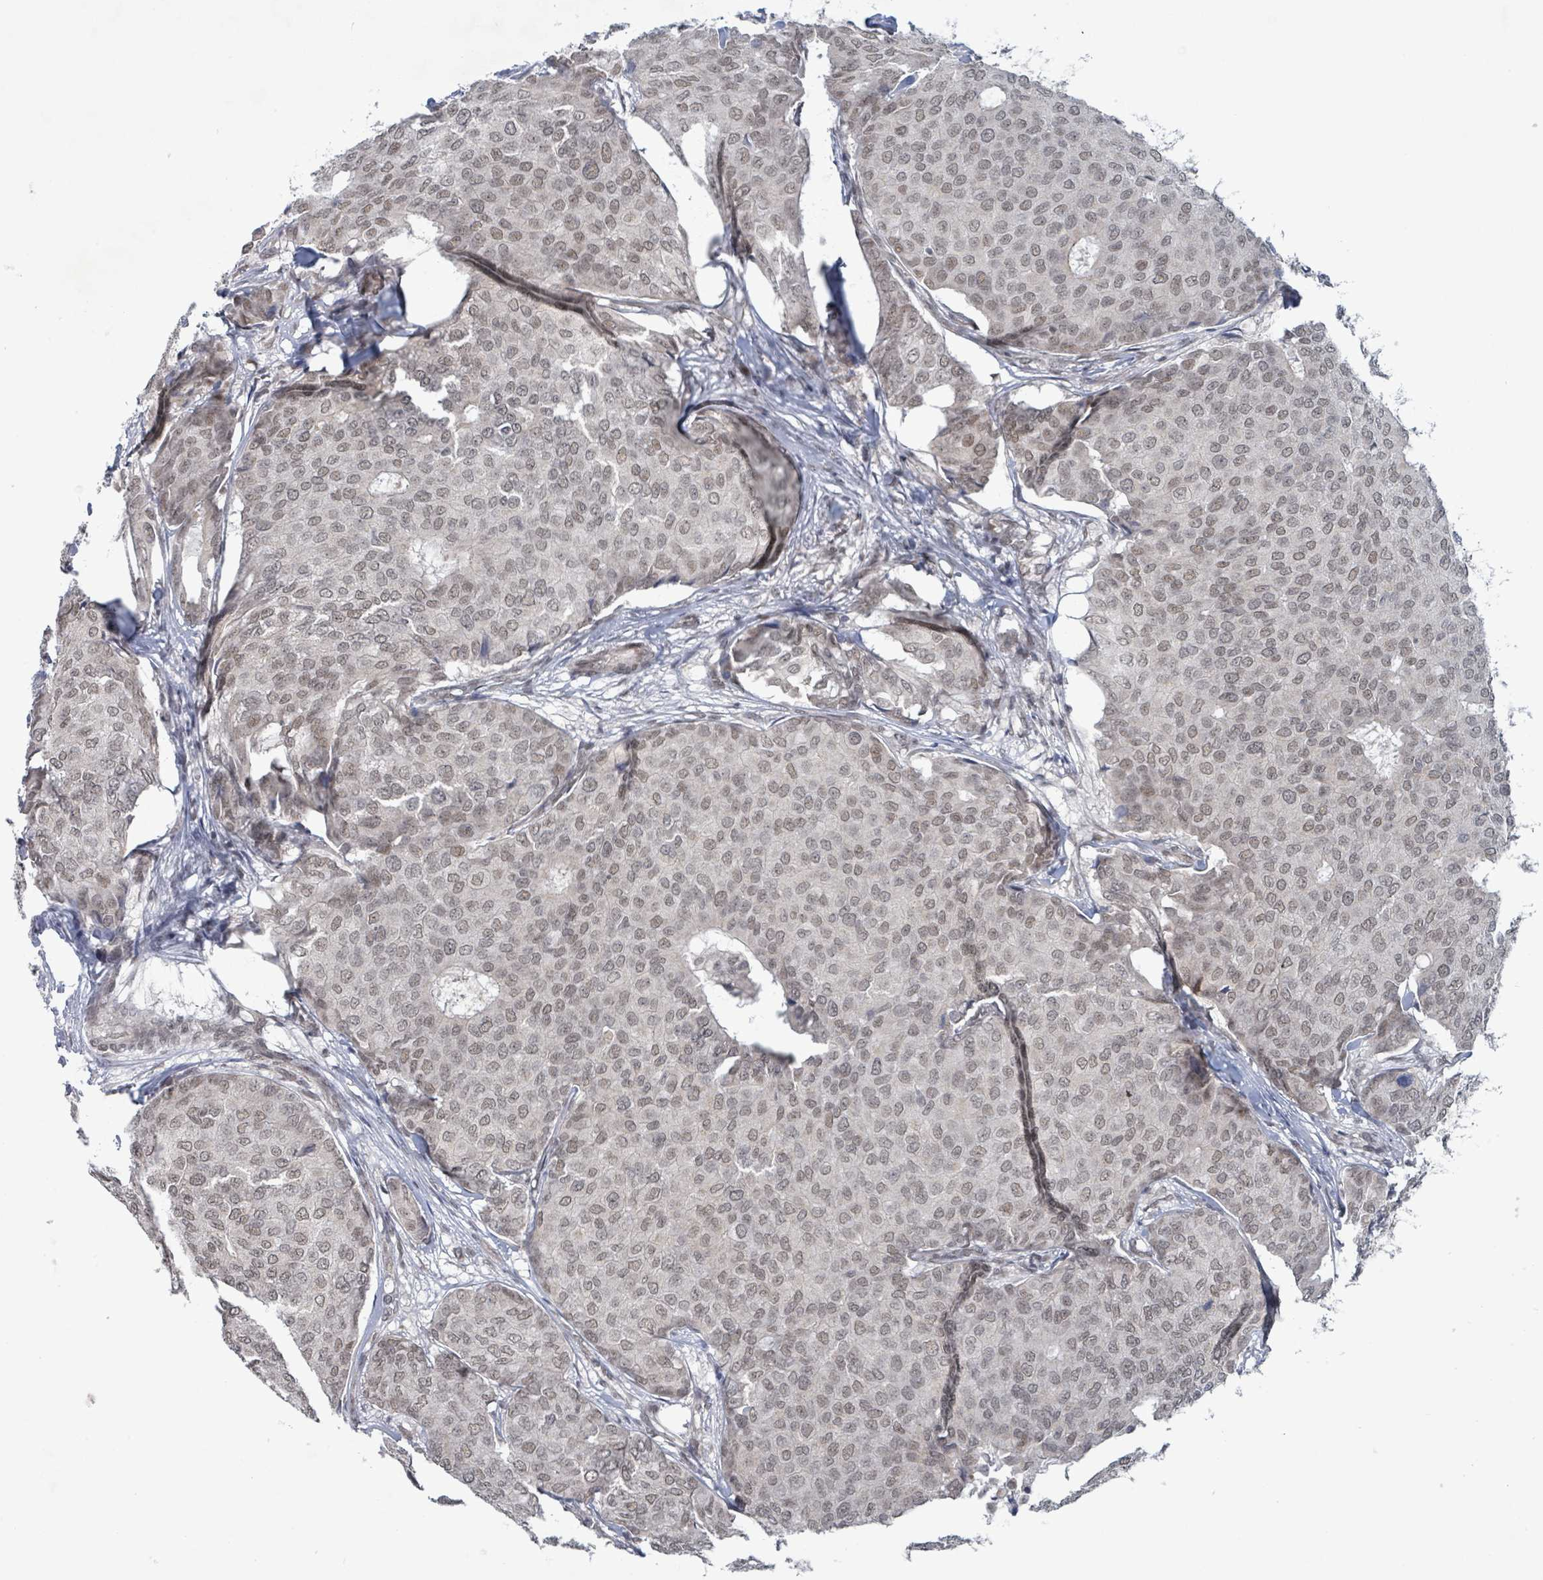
{"staining": {"intensity": "weak", "quantity": ">75%", "location": "nuclear"}, "tissue": "breast cancer", "cell_type": "Tumor cells", "image_type": "cancer", "snomed": [{"axis": "morphology", "description": "Duct carcinoma"}, {"axis": "topography", "description": "Breast"}], "caption": "Weak nuclear expression is present in approximately >75% of tumor cells in breast cancer (intraductal carcinoma). Using DAB (3,3'-diaminobenzidine) (brown) and hematoxylin (blue) stains, captured at high magnification using brightfield microscopy.", "gene": "BANP", "patient": {"sex": "female", "age": 75}}